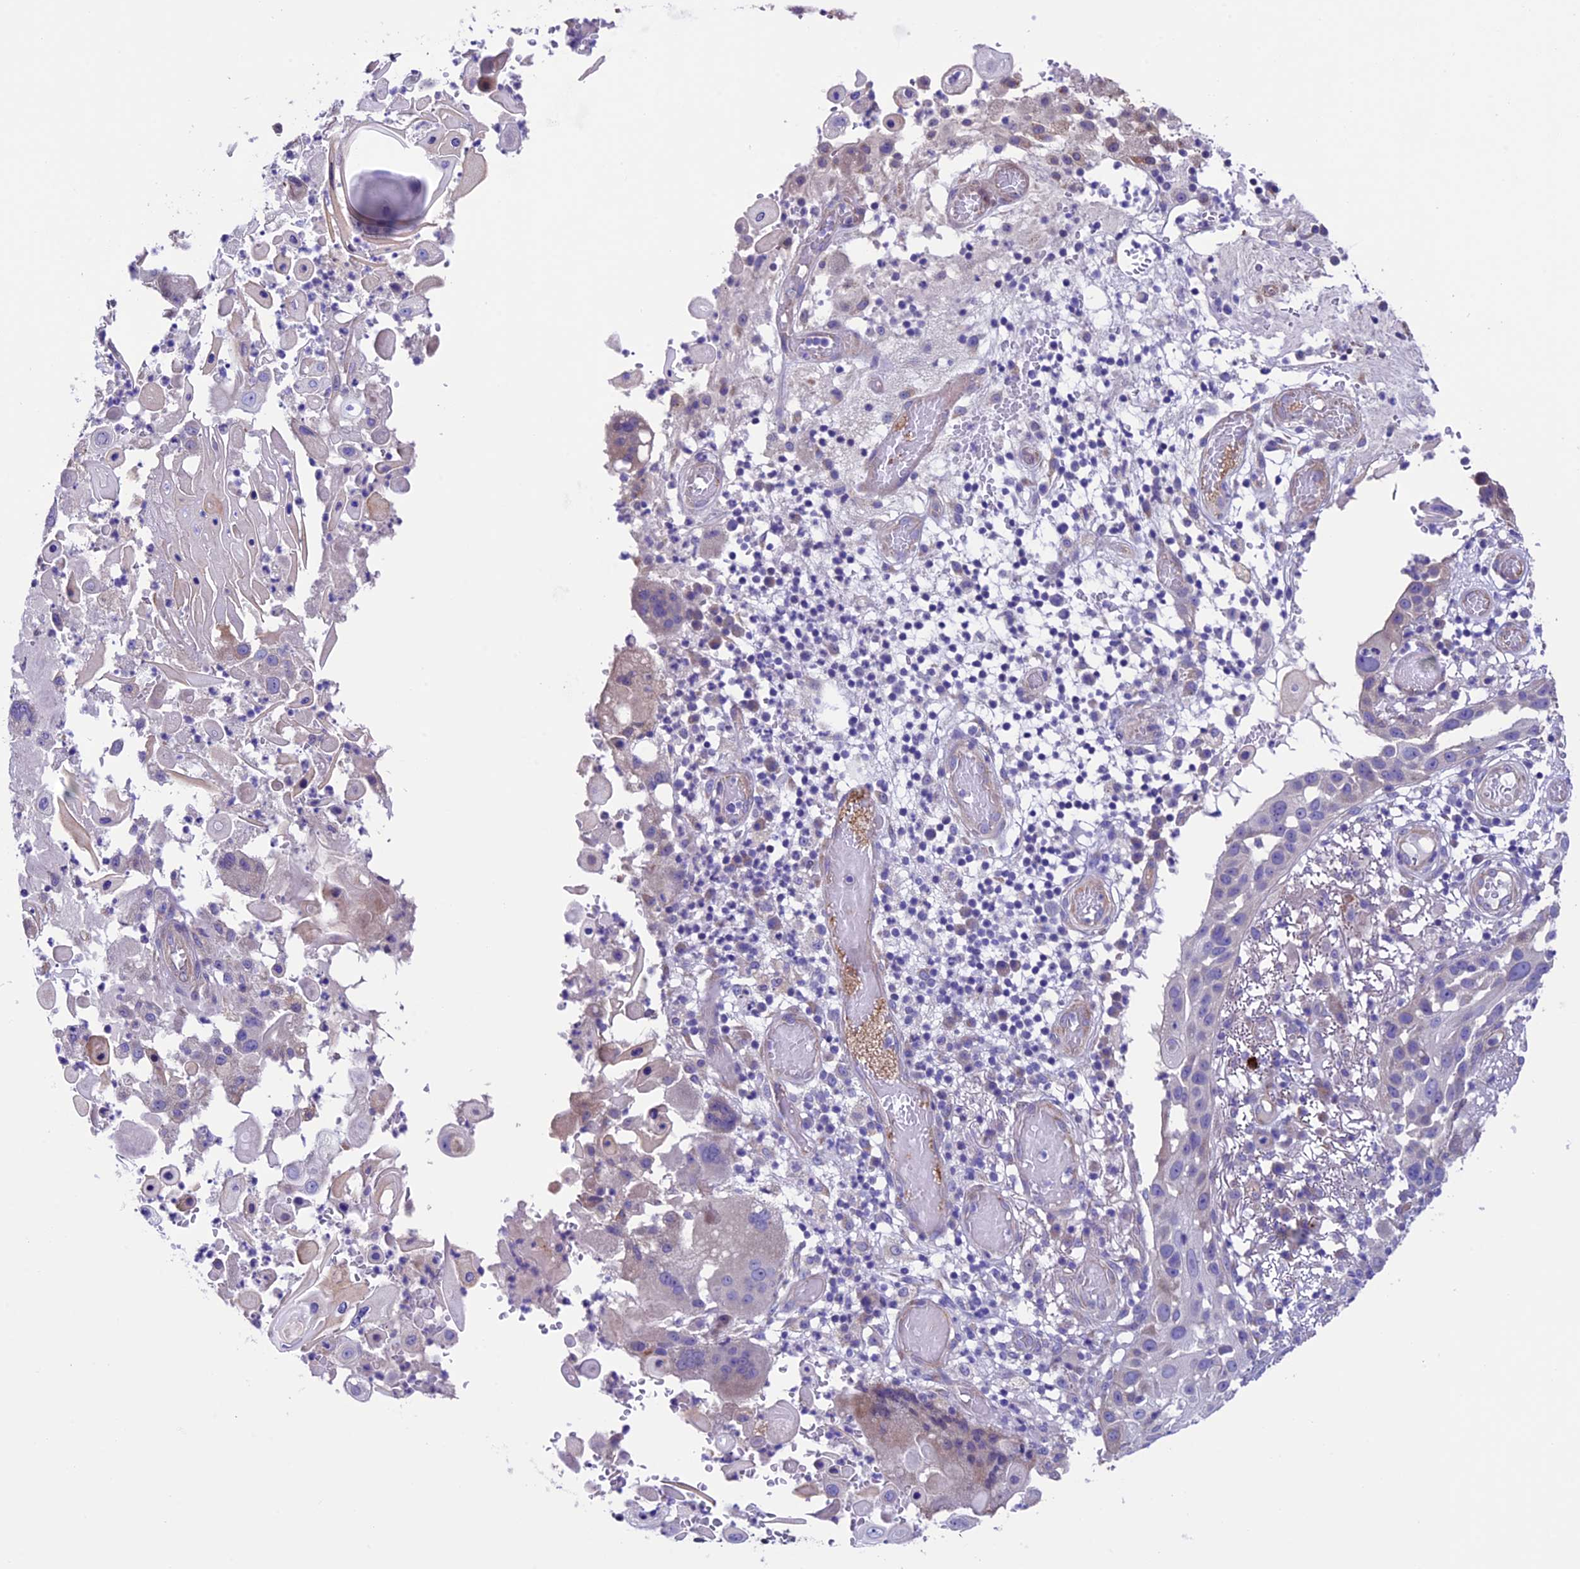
{"staining": {"intensity": "negative", "quantity": "none", "location": "none"}, "tissue": "skin cancer", "cell_type": "Tumor cells", "image_type": "cancer", "snomed": [{"axis": "morphology", "description": "Squamous cell carcinoma, NOS"}, {"axis": "topography", "description": "Skin"}], "caption": "Immunohistochemical staining of human skin cancer (squamous cell carcinoma) demonstrates no significant staining in tumor cells.", "gene": "TMEM171", "patient": {"sex": "female", "age": 44}}